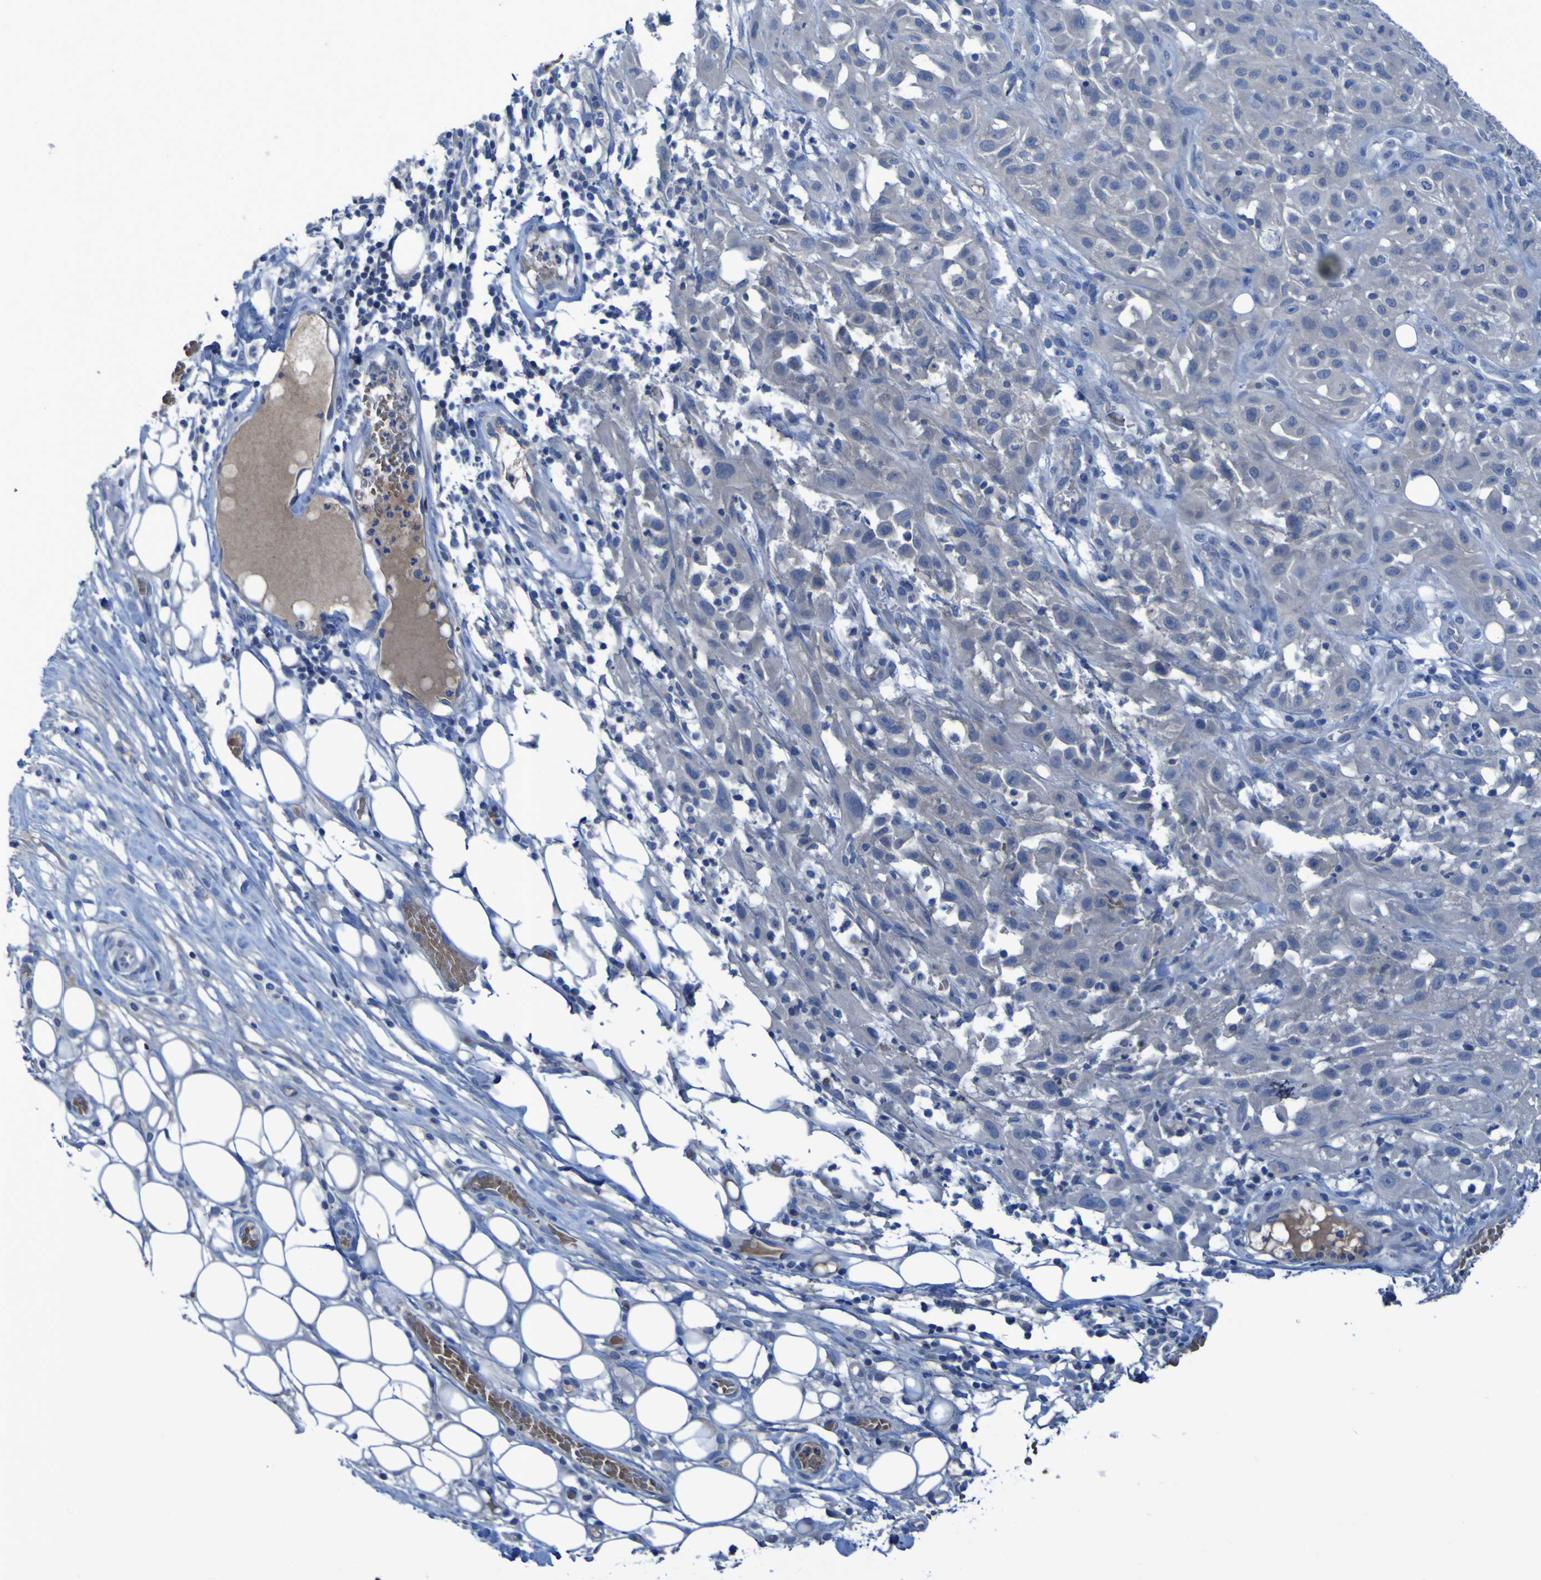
{"staining": {"intensity": "negative", "quantity": "none", "location": "none"}, "tissue": "skin cancer", "cell_type": "Tumor cells", "image_type": "cancer", "snomed": [{"axis": "morphology", "description": "Squamous cell carcinoma, NOS"}, {"axis": "topography", "description": "Skin"}], "caption": "An immunohistochemistry (IHC) histopathology image of skin cancer (squamous cell carcinoma) is shown. There is no staining in tumor cells of skin cancer (squamous cell carcinoma).", "gene": "SGK2", "patient": {"sex": "male", "age": 75}}